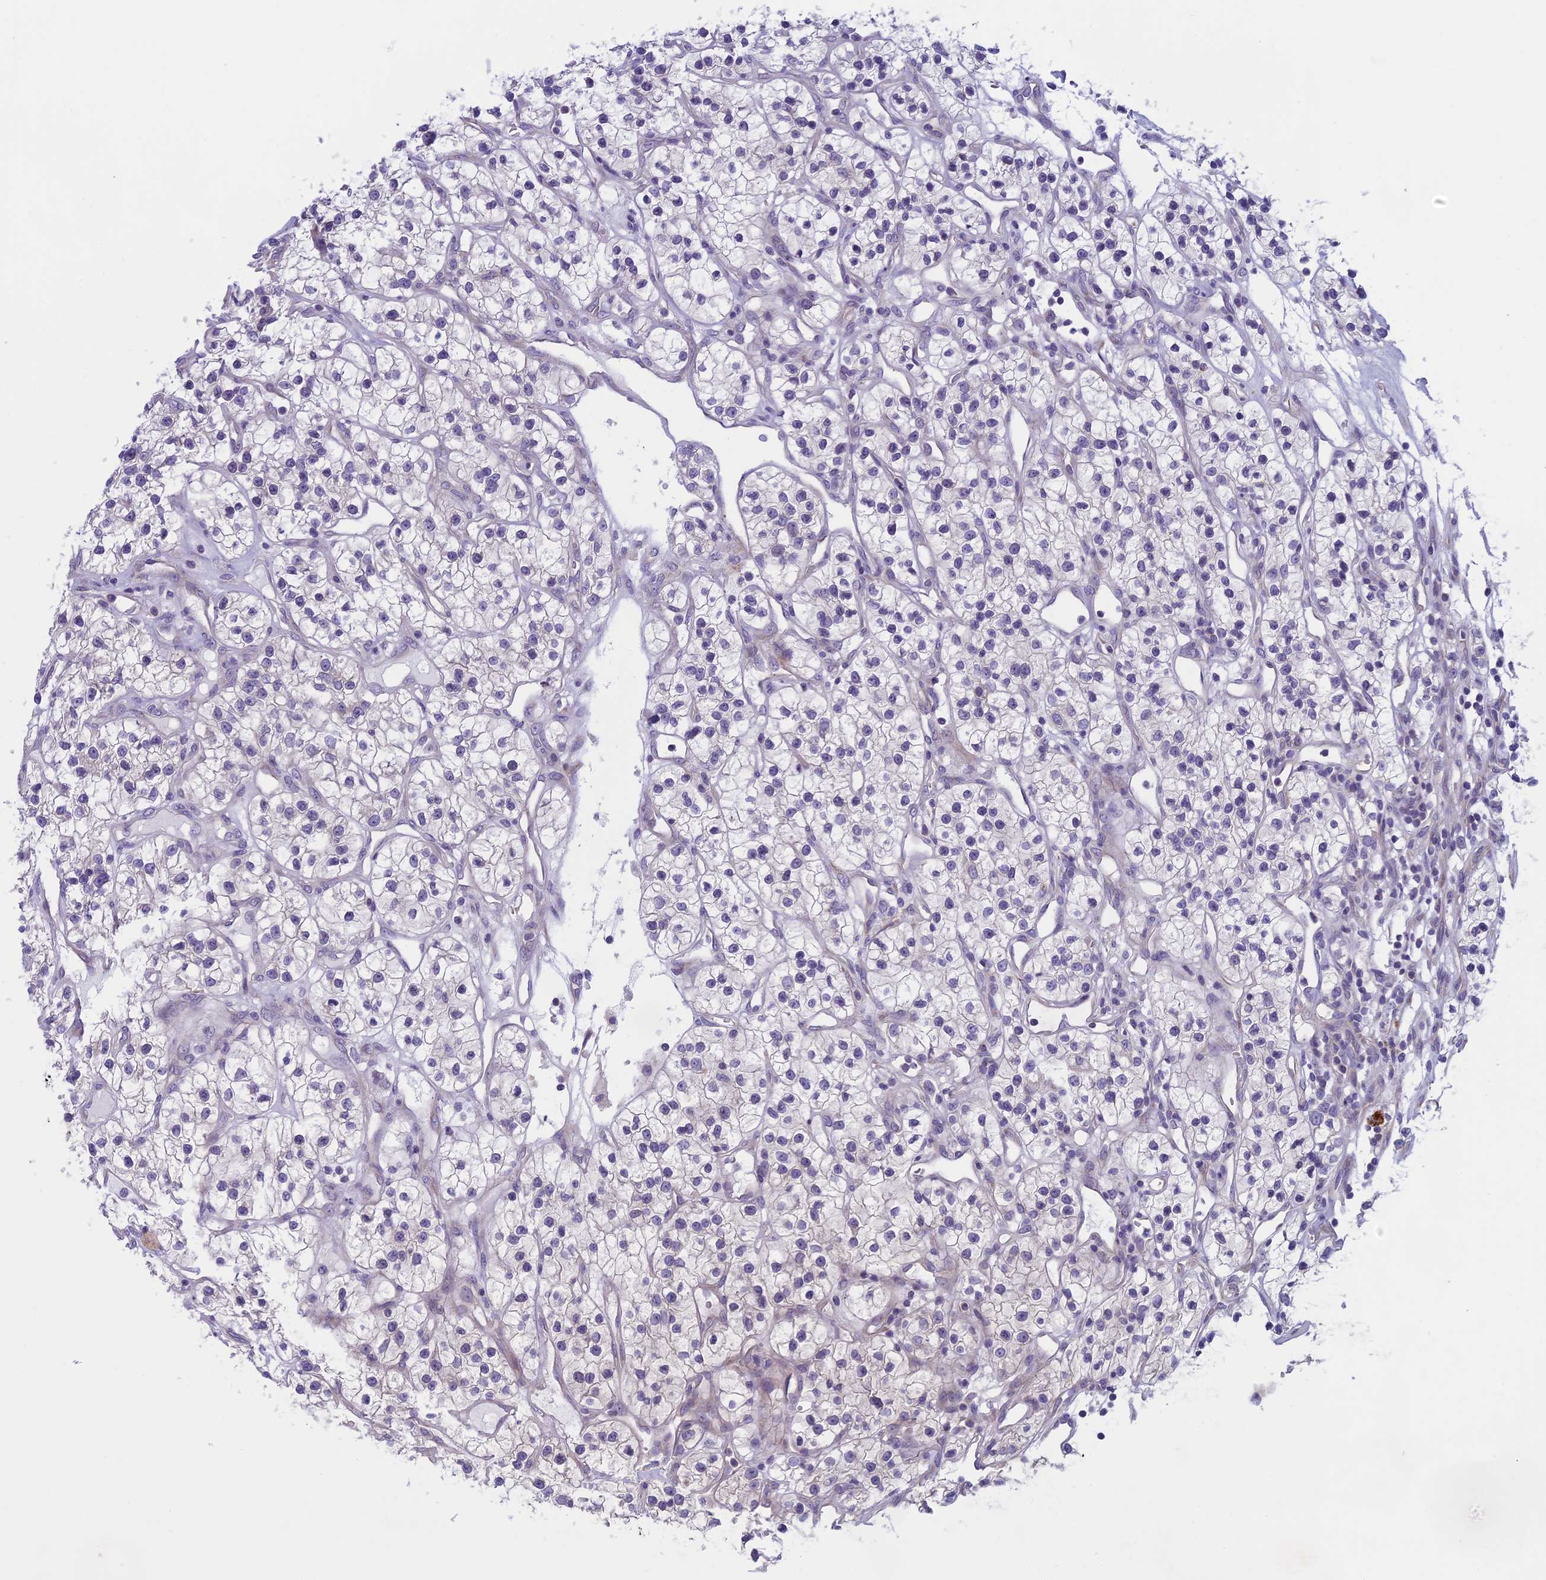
{"staining": {"intensity": "negative", "quantity": "none", "location": "none"}, "tissue": "renal cancer", "cell_type": "Tumor cells", "image_type": "cancer", "snomed": [{"axis": "morphology", "description": "Adenocarcinoma, NOS"}, {"axis": "topography", "description": "Kidney"}], "caption": "Tumor cells show no significant protein expression in renal cancer.", "gene": "ARHGEF37", "patient": {"sex": "female", "age": 57}}